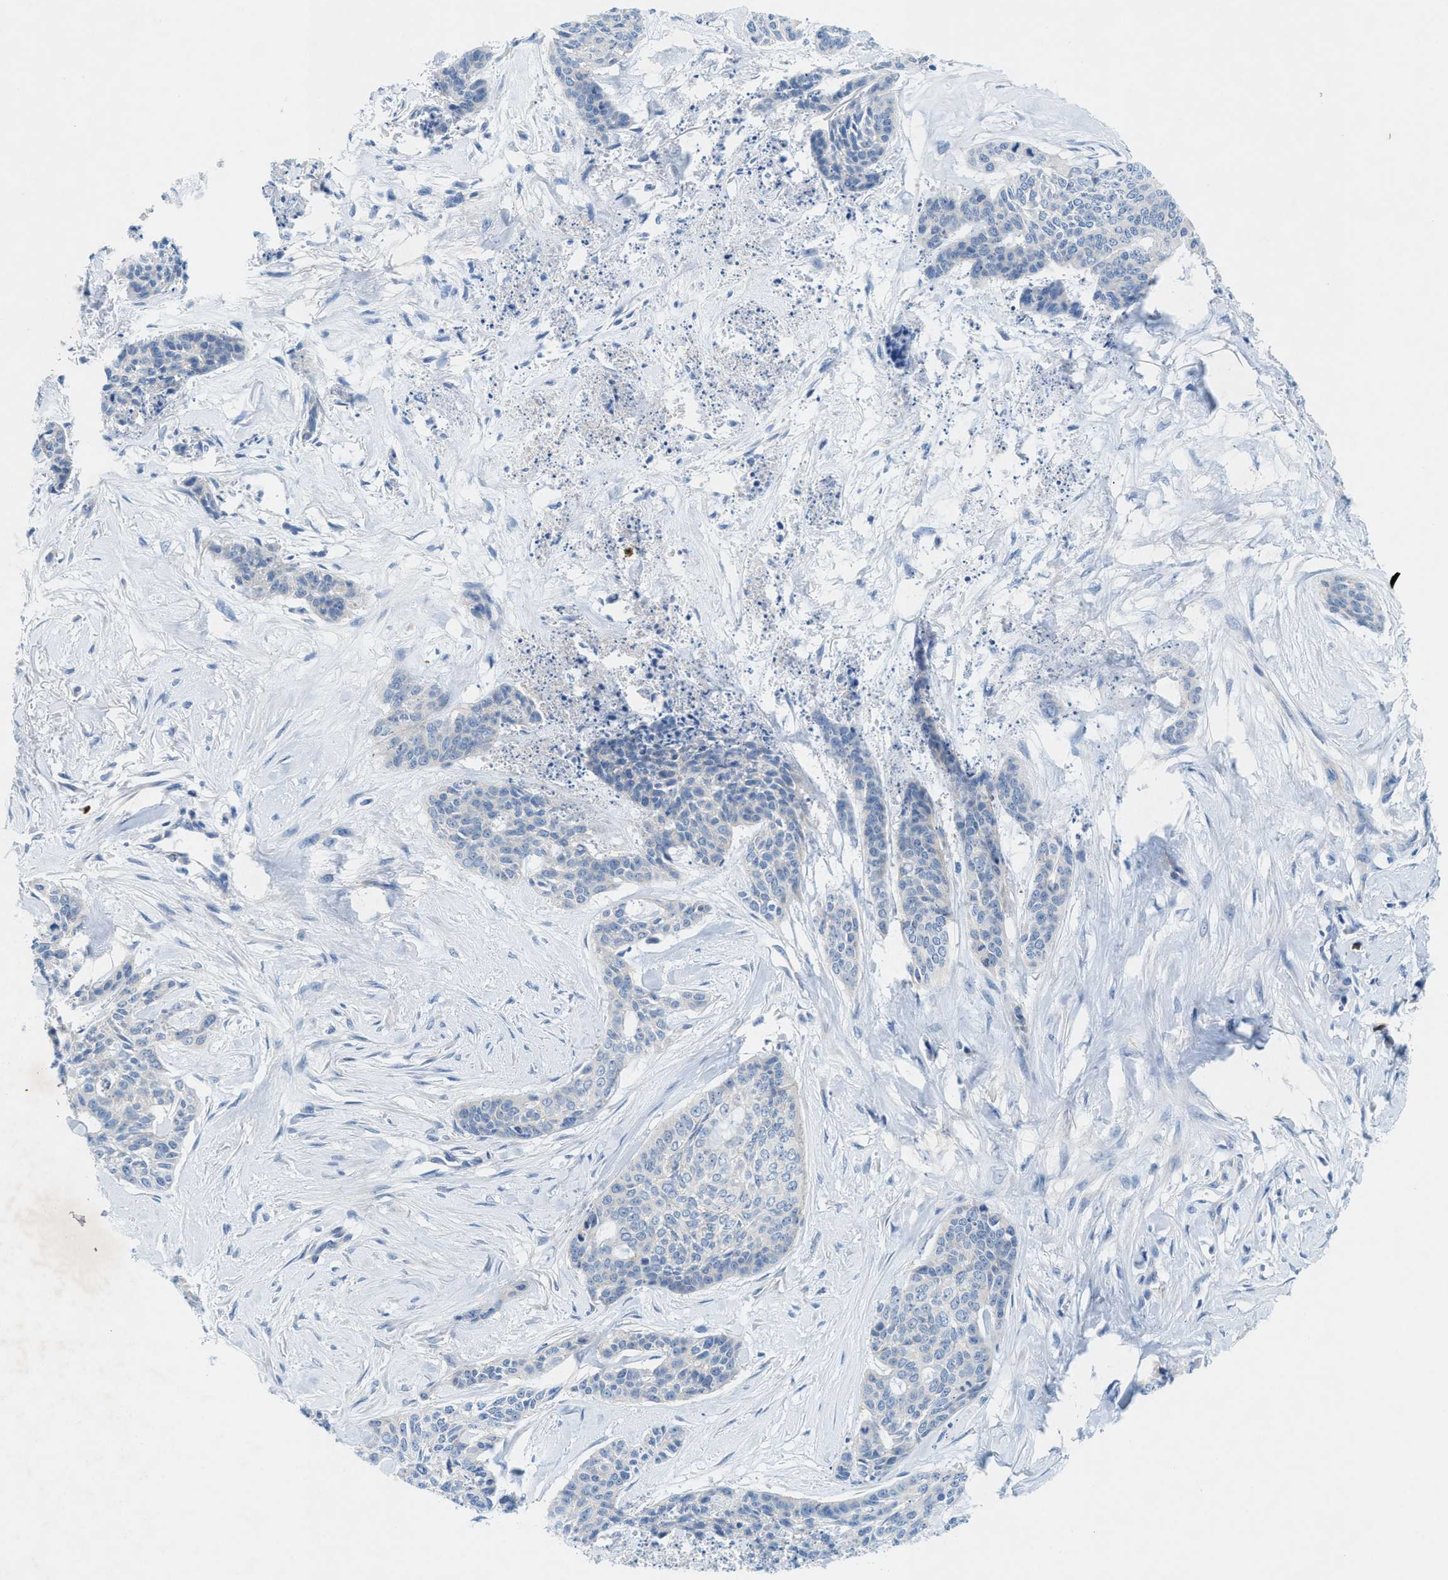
{"staining": {"intensity": "negative", "quantity": "none", "location": "none"}, "tissue": "skin cancer", "cell_type": "Tumor cells", "image_type": "cancer", "snomed": [{"axis": "morphology", "description": "Basal cell carcinoma"}, {"axis": "topography", "description": "Skin"}], "caption": "Immunohistochemistry of skin cancer demonstrates no positivity in tumor cells.", "gene": "CMTM1", "patient": {"sex": "female", "age": 64}}